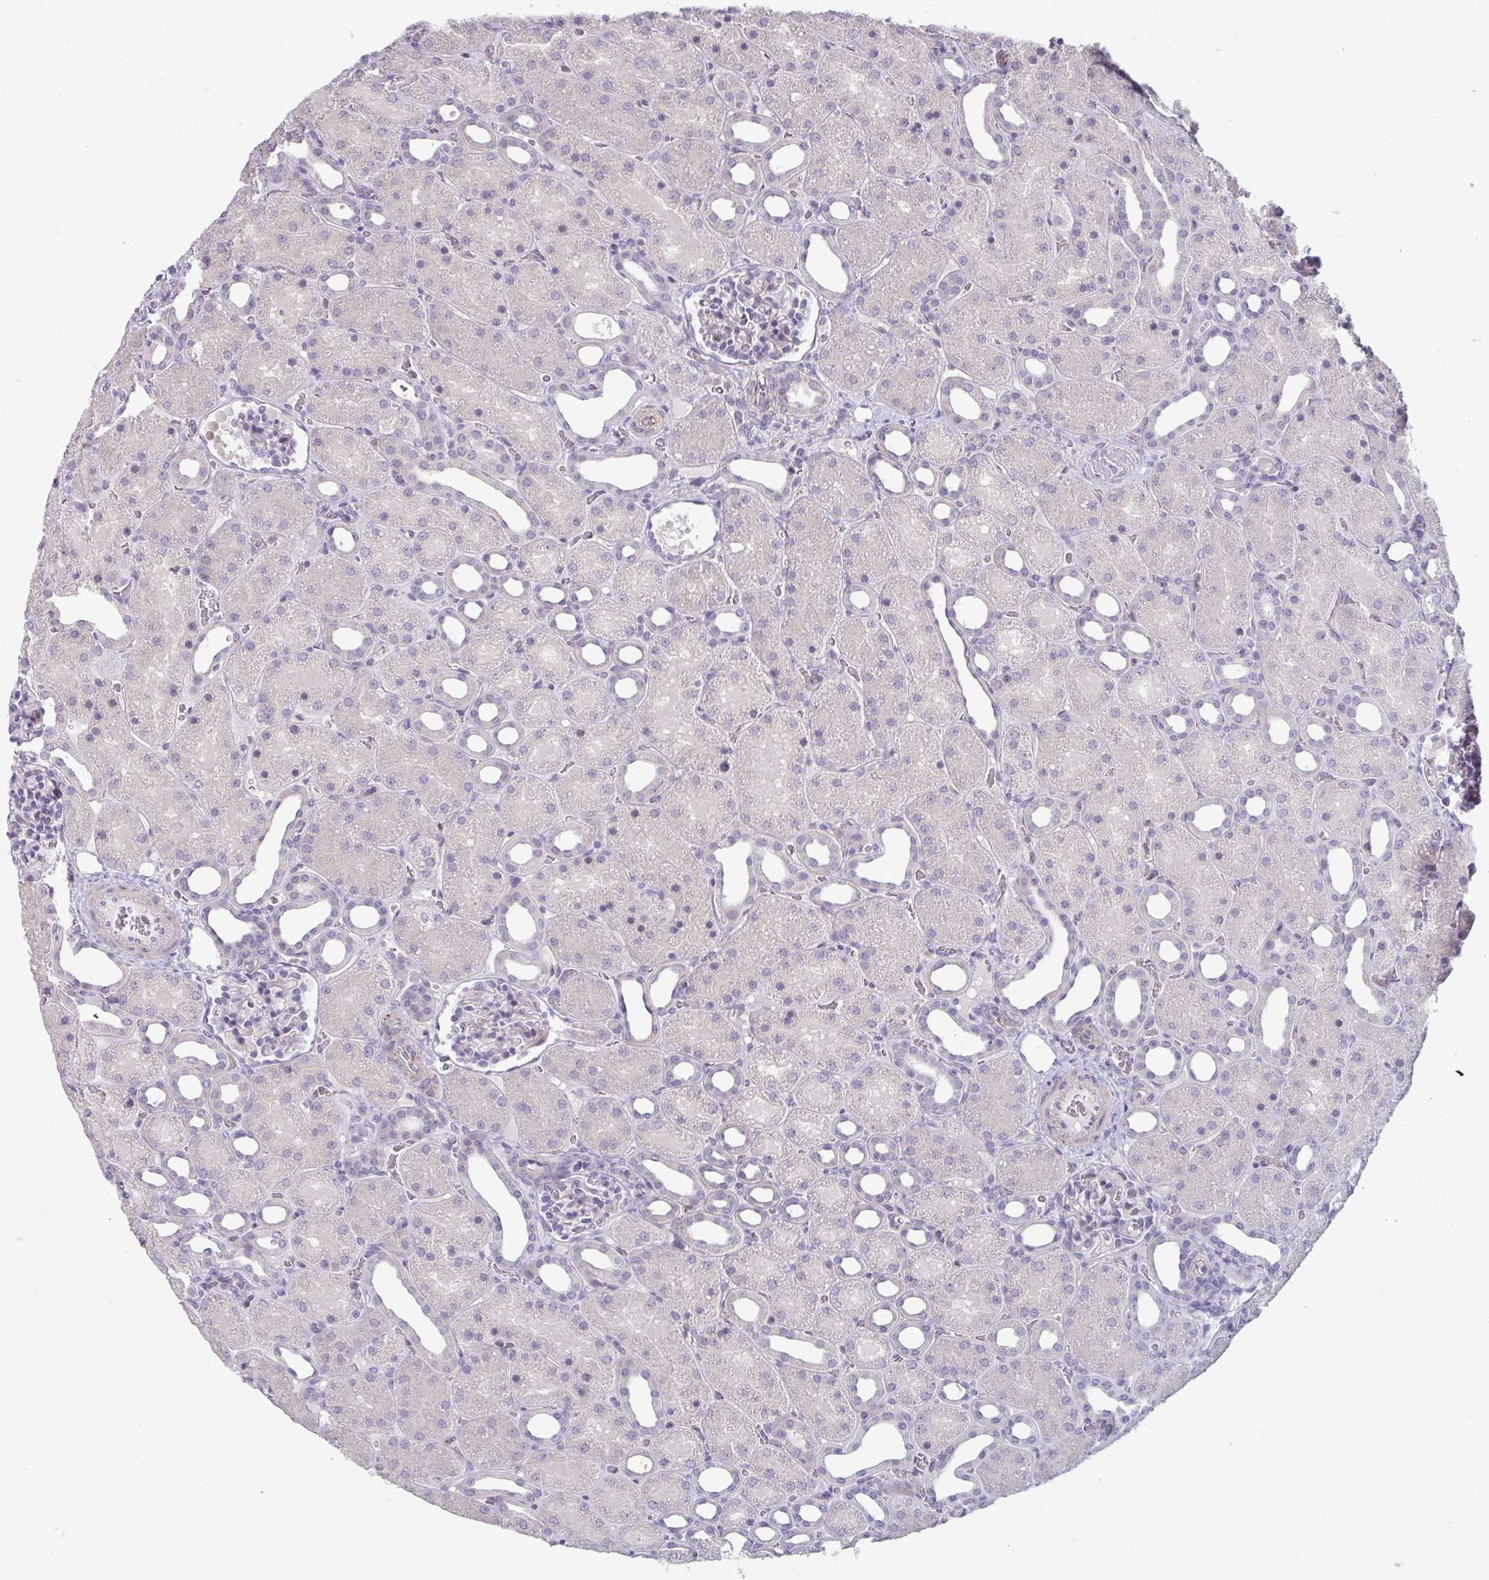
{"staining": {"intensity": "negative", "quantity": "none", "location": "none"}, "tissue": "kidney", "cell_type": "Cells in glomeruli", "image_type": "normal", "snomed": [{"axis": "morphology", "description": "Normal tissue, NOS"}, {"axis": "topography", "description": "Kidney"}], "caption": "Image shows no protein expression in cells in glomeruli of normal kidney.", "gene": "STK26", "patient": {"sex": "male", "age": 2}}